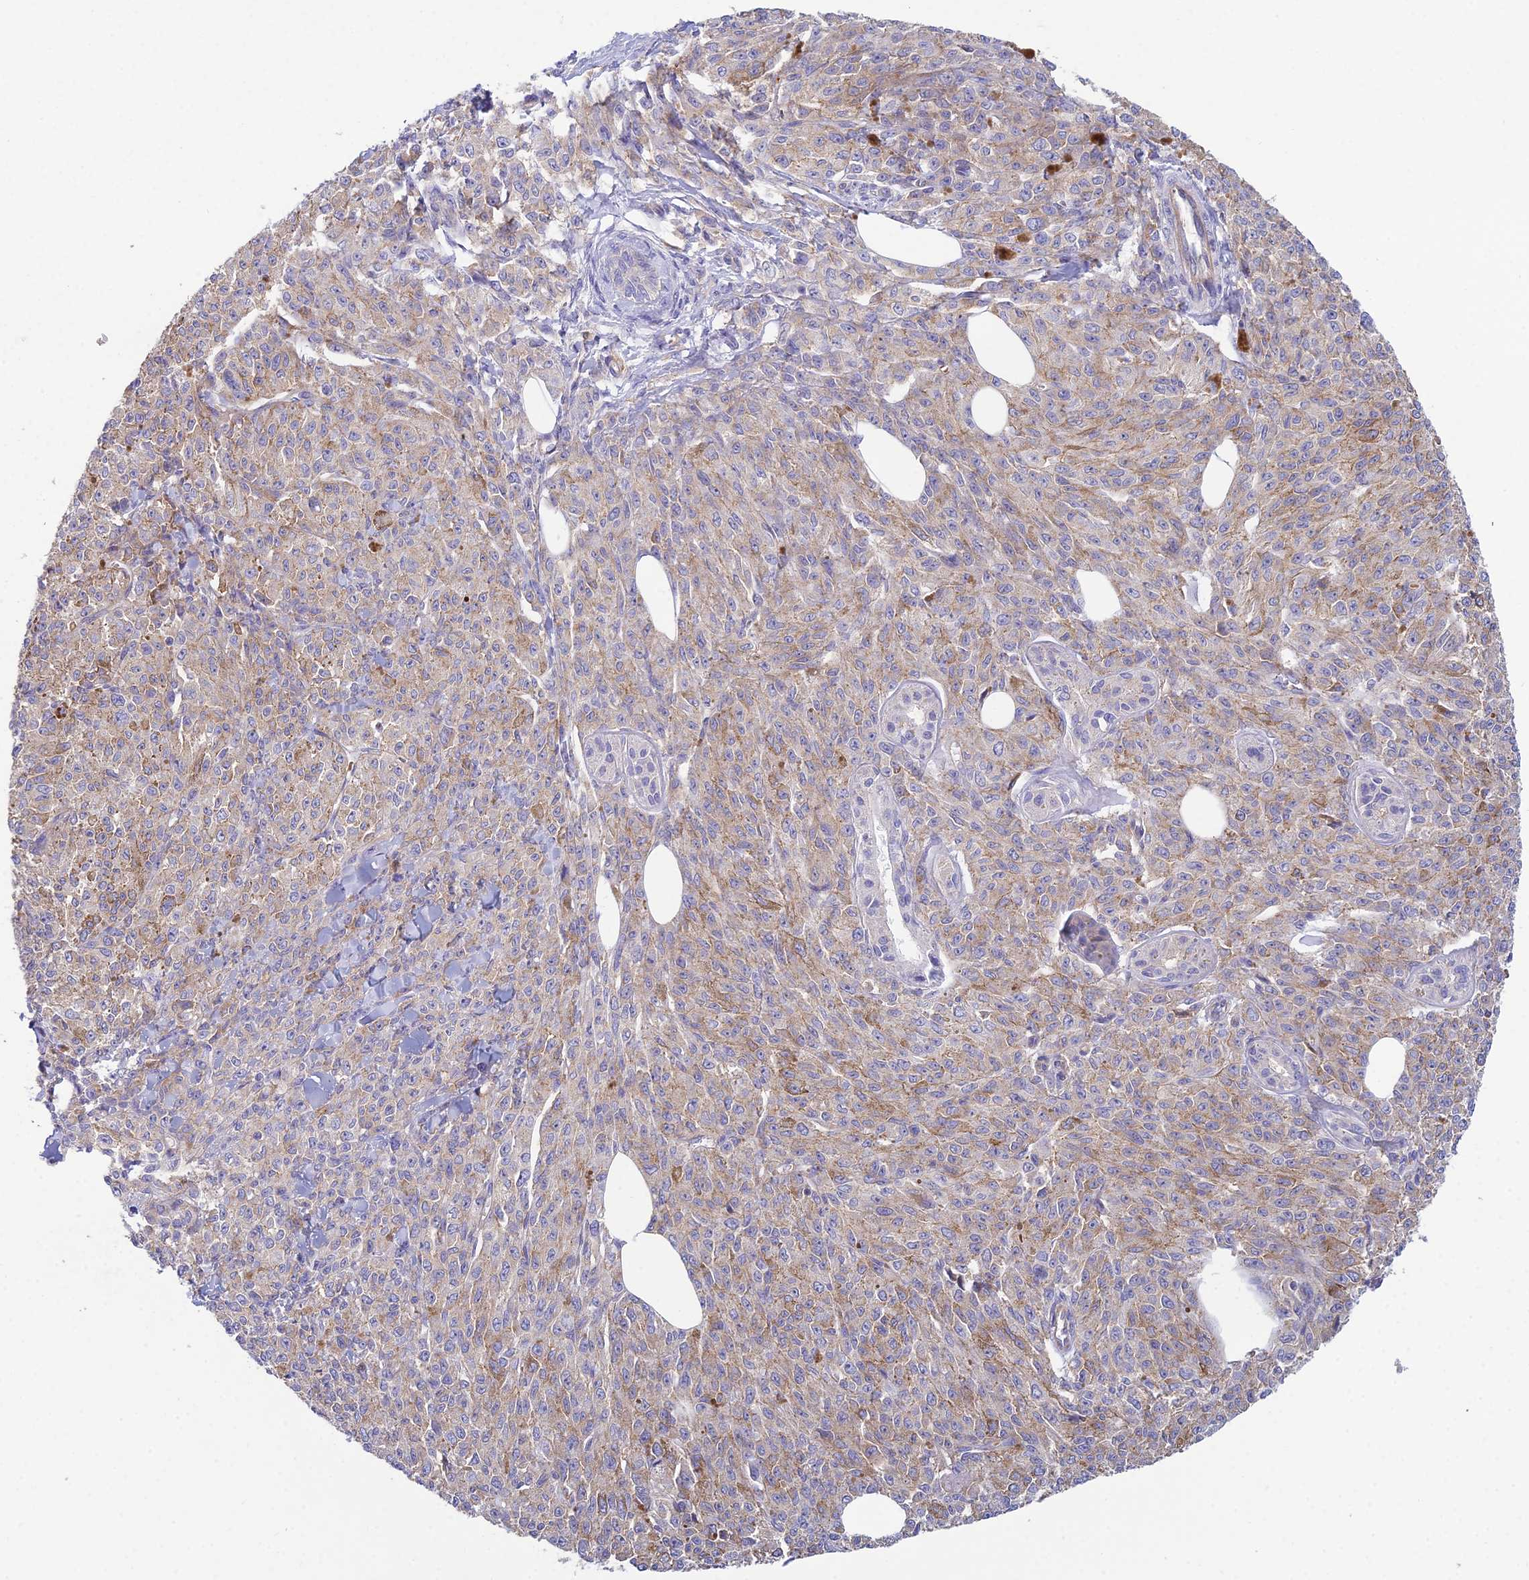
{"staining": {"intensity": "weak", "quantity": ">75%", "location": "cytoplasmic/membranous"}, "tissue": "melanoma", "cell_type": "Tumor cells", "image_type": "cancer", "snomed": [{"axis": "morphology", "description": "Malignant melanoma, NOS"}, {"axis": "topography", "description": "Skin"}], "caption": "High-magnification brightfield microscopy of melanoma stained with DAB (3,3'-diaminobenzidine) (brown) and counterstained with hematoxylin (blue). tumor cells exhibit weak cytoplasmic/membranous positivity is appreciated in approximately>75% of cells.", "gene": "ZNF564", "patient": {"sex": "female", "age": 52}}